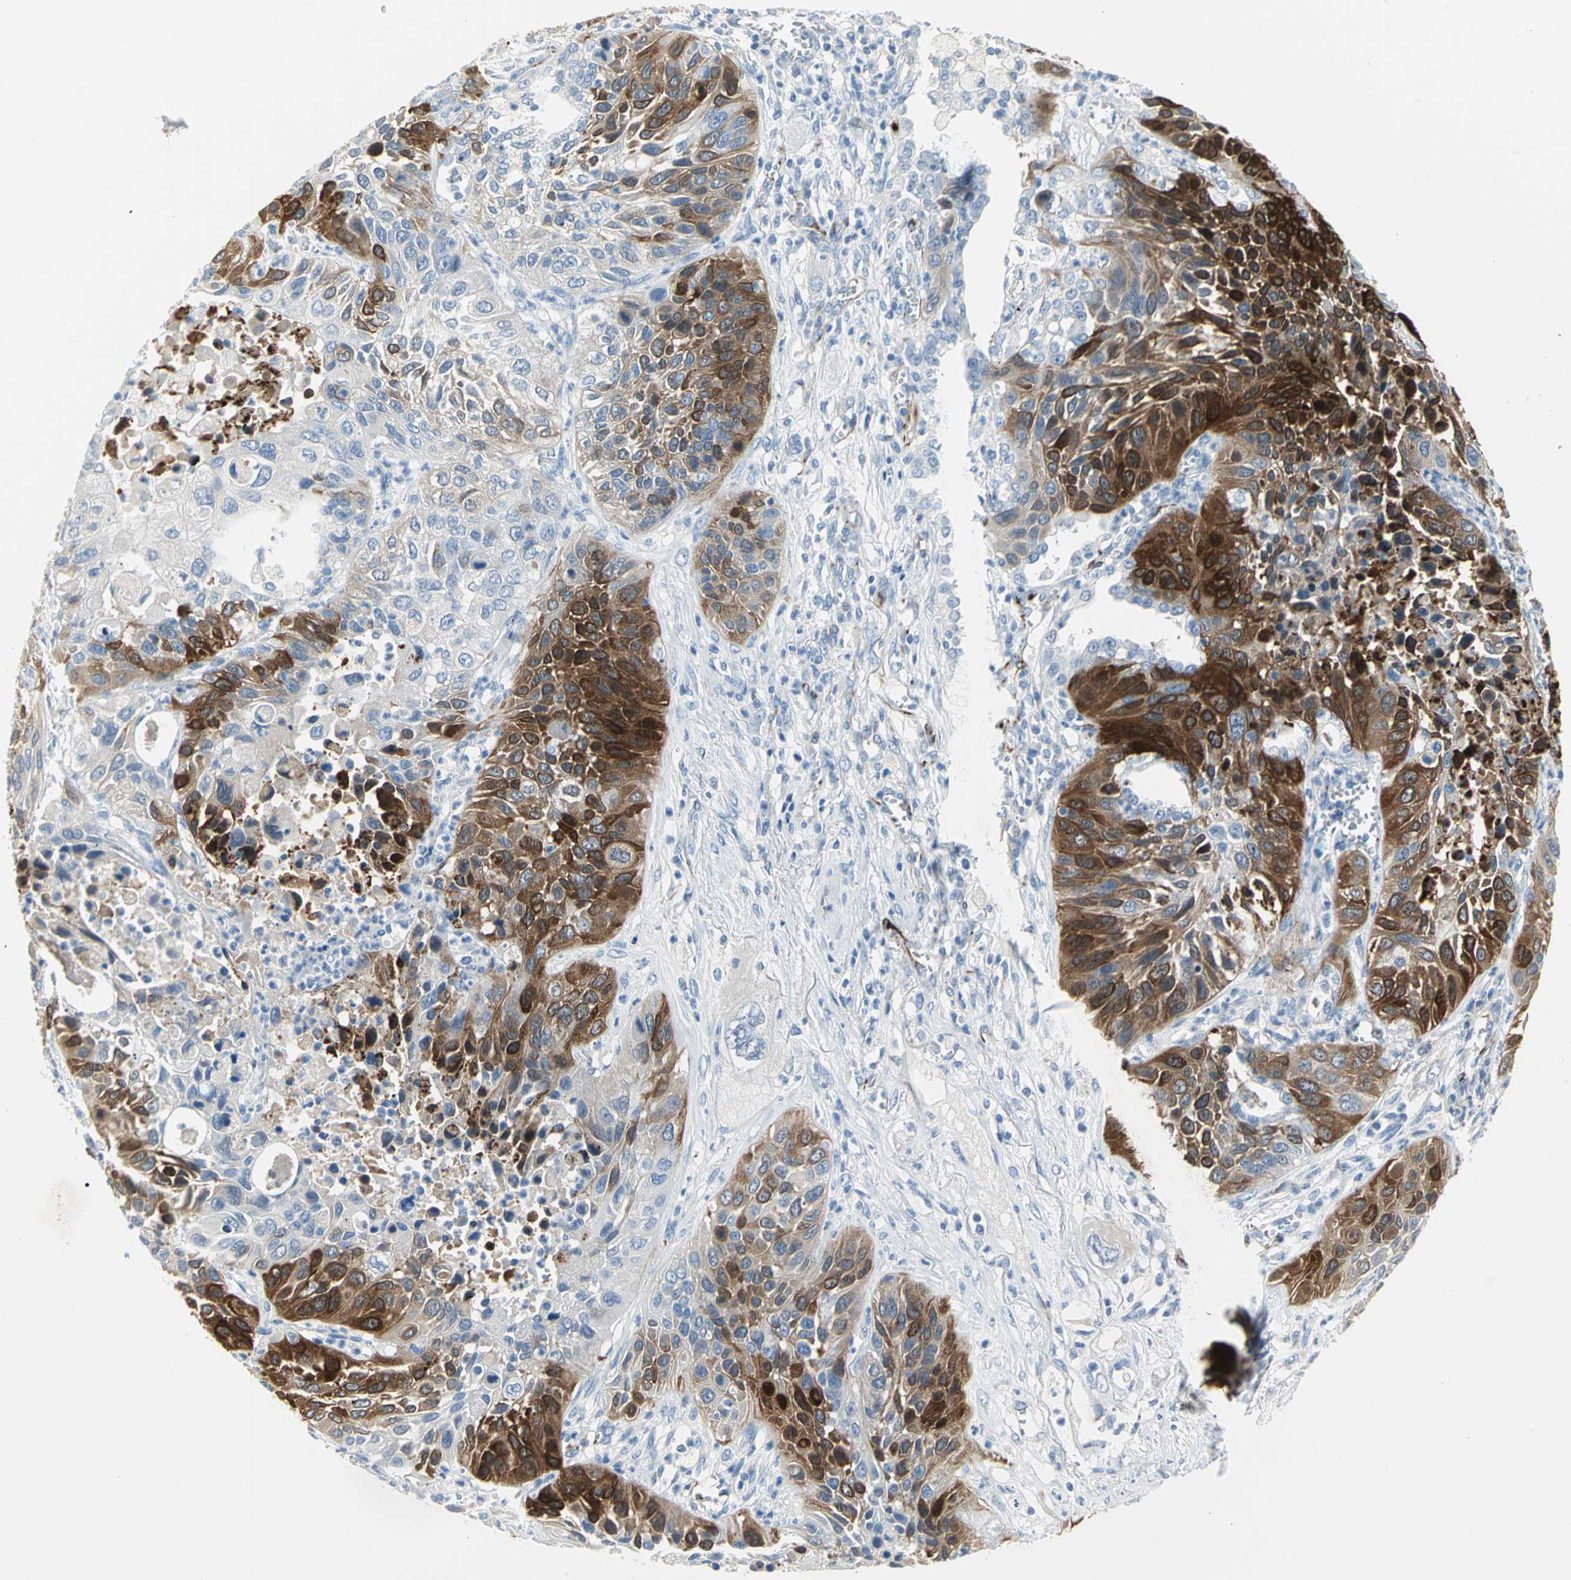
{"staining": {"intensity": "strong", "quantity": ">75%", "location": "cytoplasmic/membranous"}, "tissue": "lung cancer", "cell_type": "Tumor cells", "image_type": "cancer", "snomed": [{"axis": "morphology", "description": "Squamous cell carcinoma, NOS"}, {"axis": "topography", "description": "Lung"}], "caption": "Immunohistochemical staining of lung cancer shows strong cytoplasmic/membranous protein expression in about >75% of tumor cells.", "gene": "ALOX15", "patient": {"sex": "female", "age": 76}}